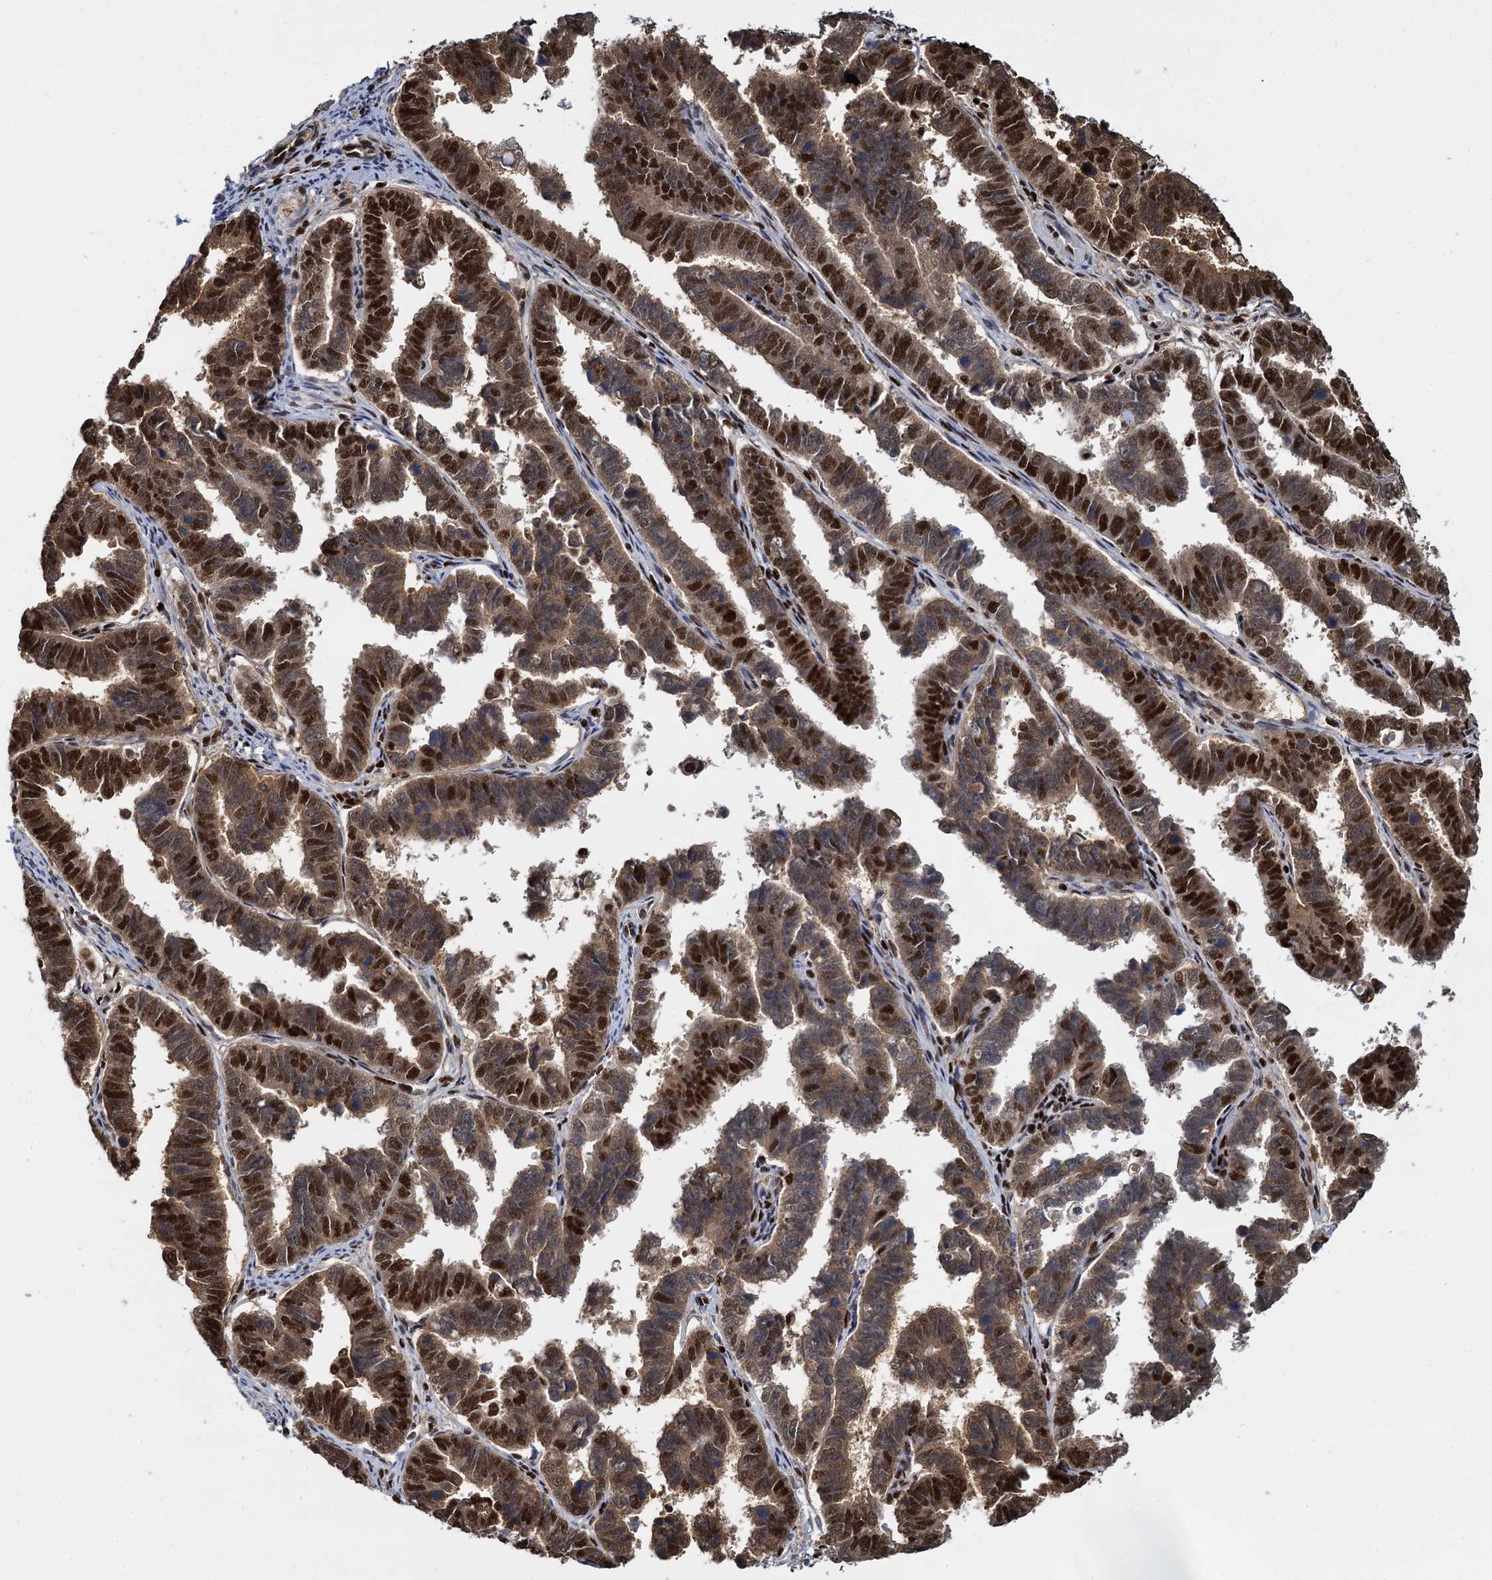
{"staining": {"intensity": "strong", "quantity": ">75%", "location": "cytoplasmic/membranous,nuclear"}, "tissue": "endometrial cancer", "cell_type": "Tumor cells", "image_type": "cancer", "snomed": [{"axis": "morphology", "description": "Adenocarcinoma, NOS"}, {"axis": "topography", "description": "Endometrium"}], "caption": "Protein staining reveals strong cytoplasmic/membranous and nuclear expression in about >75% of tumor cells in adenocarcinoma (endometrial).", "gene": "DCPS", "patient": {"sex": "female", "age": 75}}